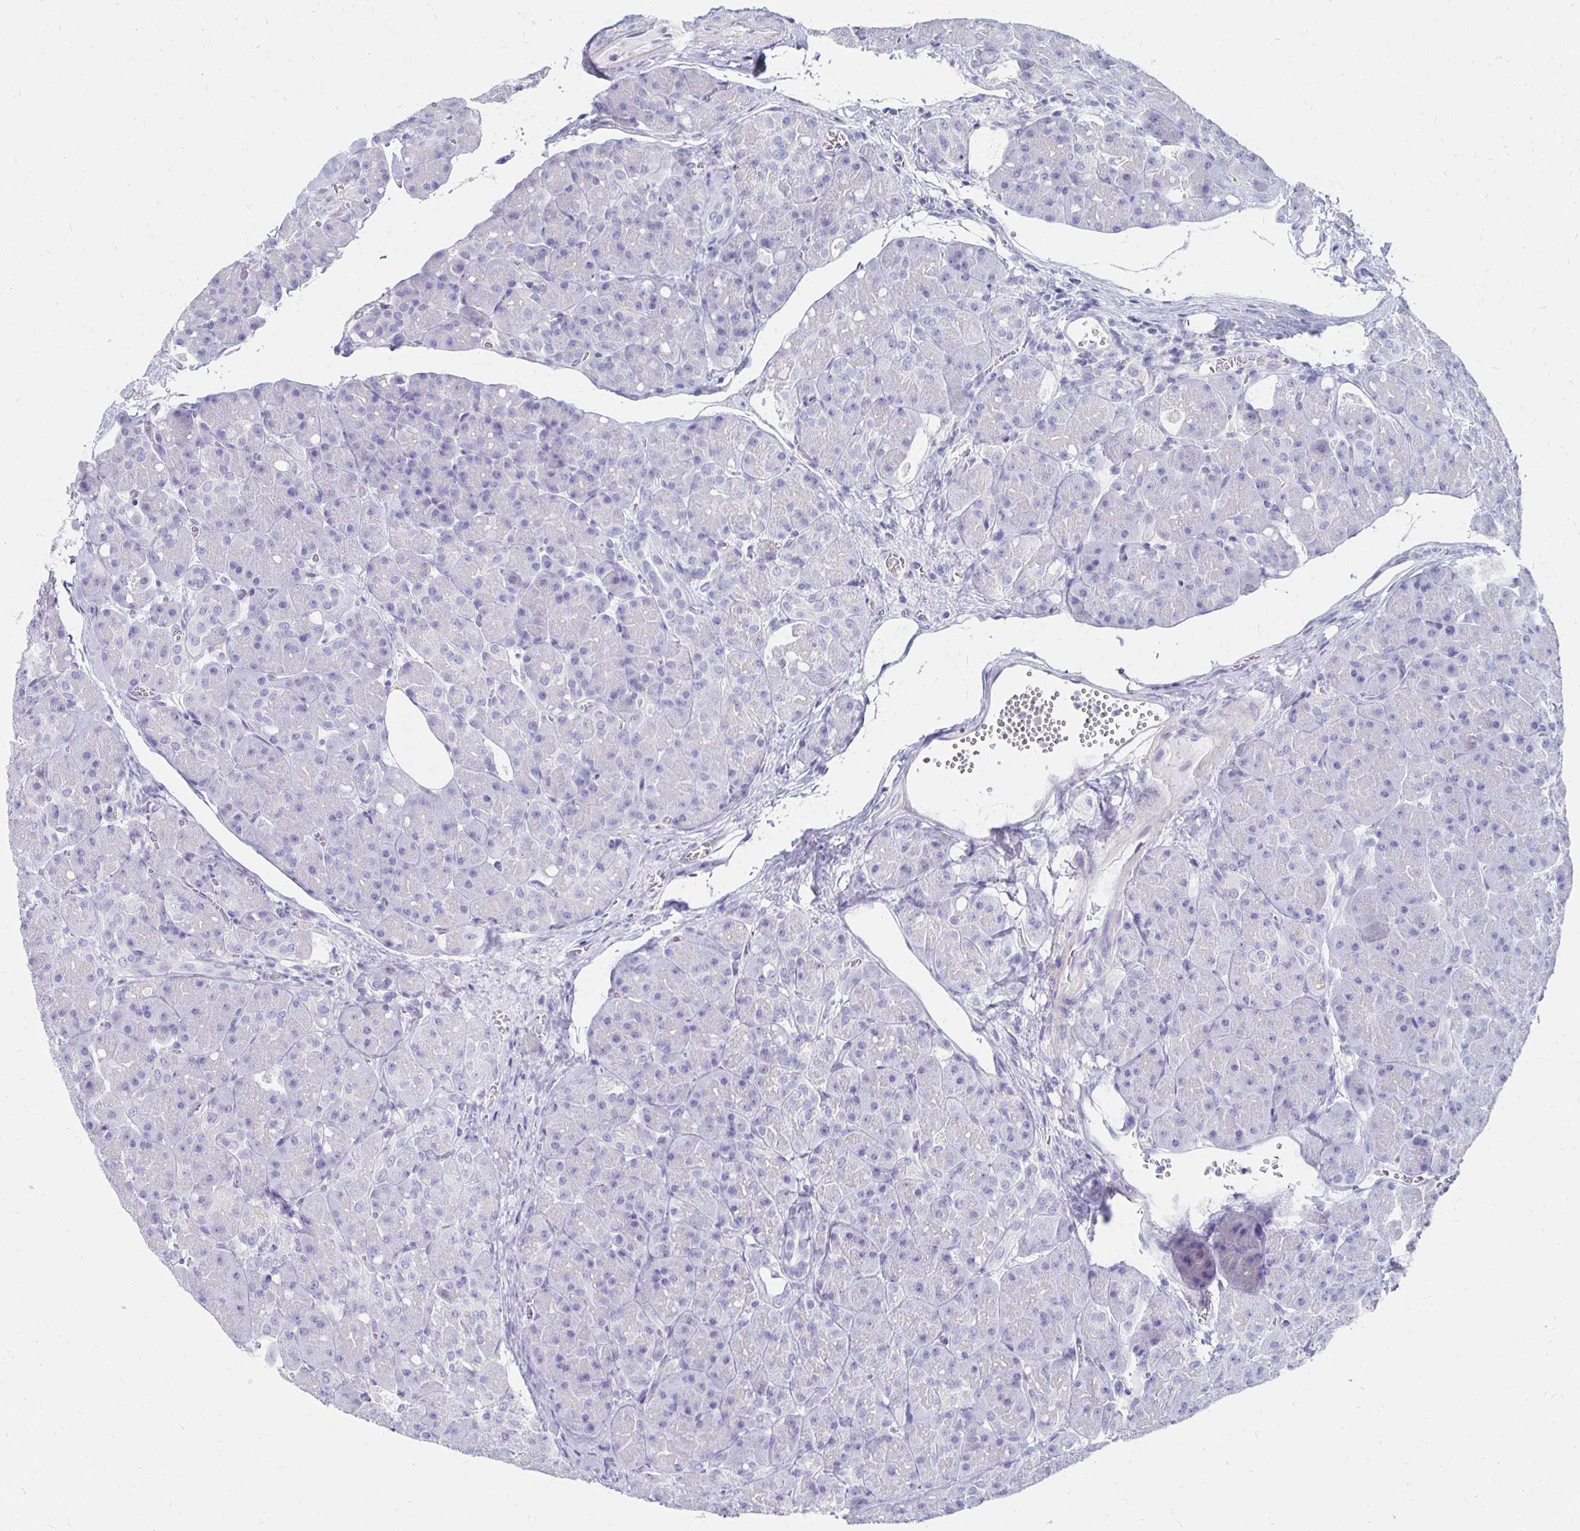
{"staining": {"intensity": "negative", "quantity": "none", "location": "none"}, "tissue": "pancreas", "cell_type": "Exocrine glandular cells", "image_type": "normal", "snomed": [{"axis": "morphology", "description": "Normal tissue, NOS"}, {"axis": "topography", "description": "Pancreas"}], "caption": "High magnification brightfield microscopy of unremarkable pancreas stained with DAB (brown) and counterstained with hematoxylin (blue): exocrine glandular cells show no significant positivity. (DAB immunohistochemistry (IHC), high magnification).", "gene": "SYCP3", "patient": {"sex": "male", "age": 55}}